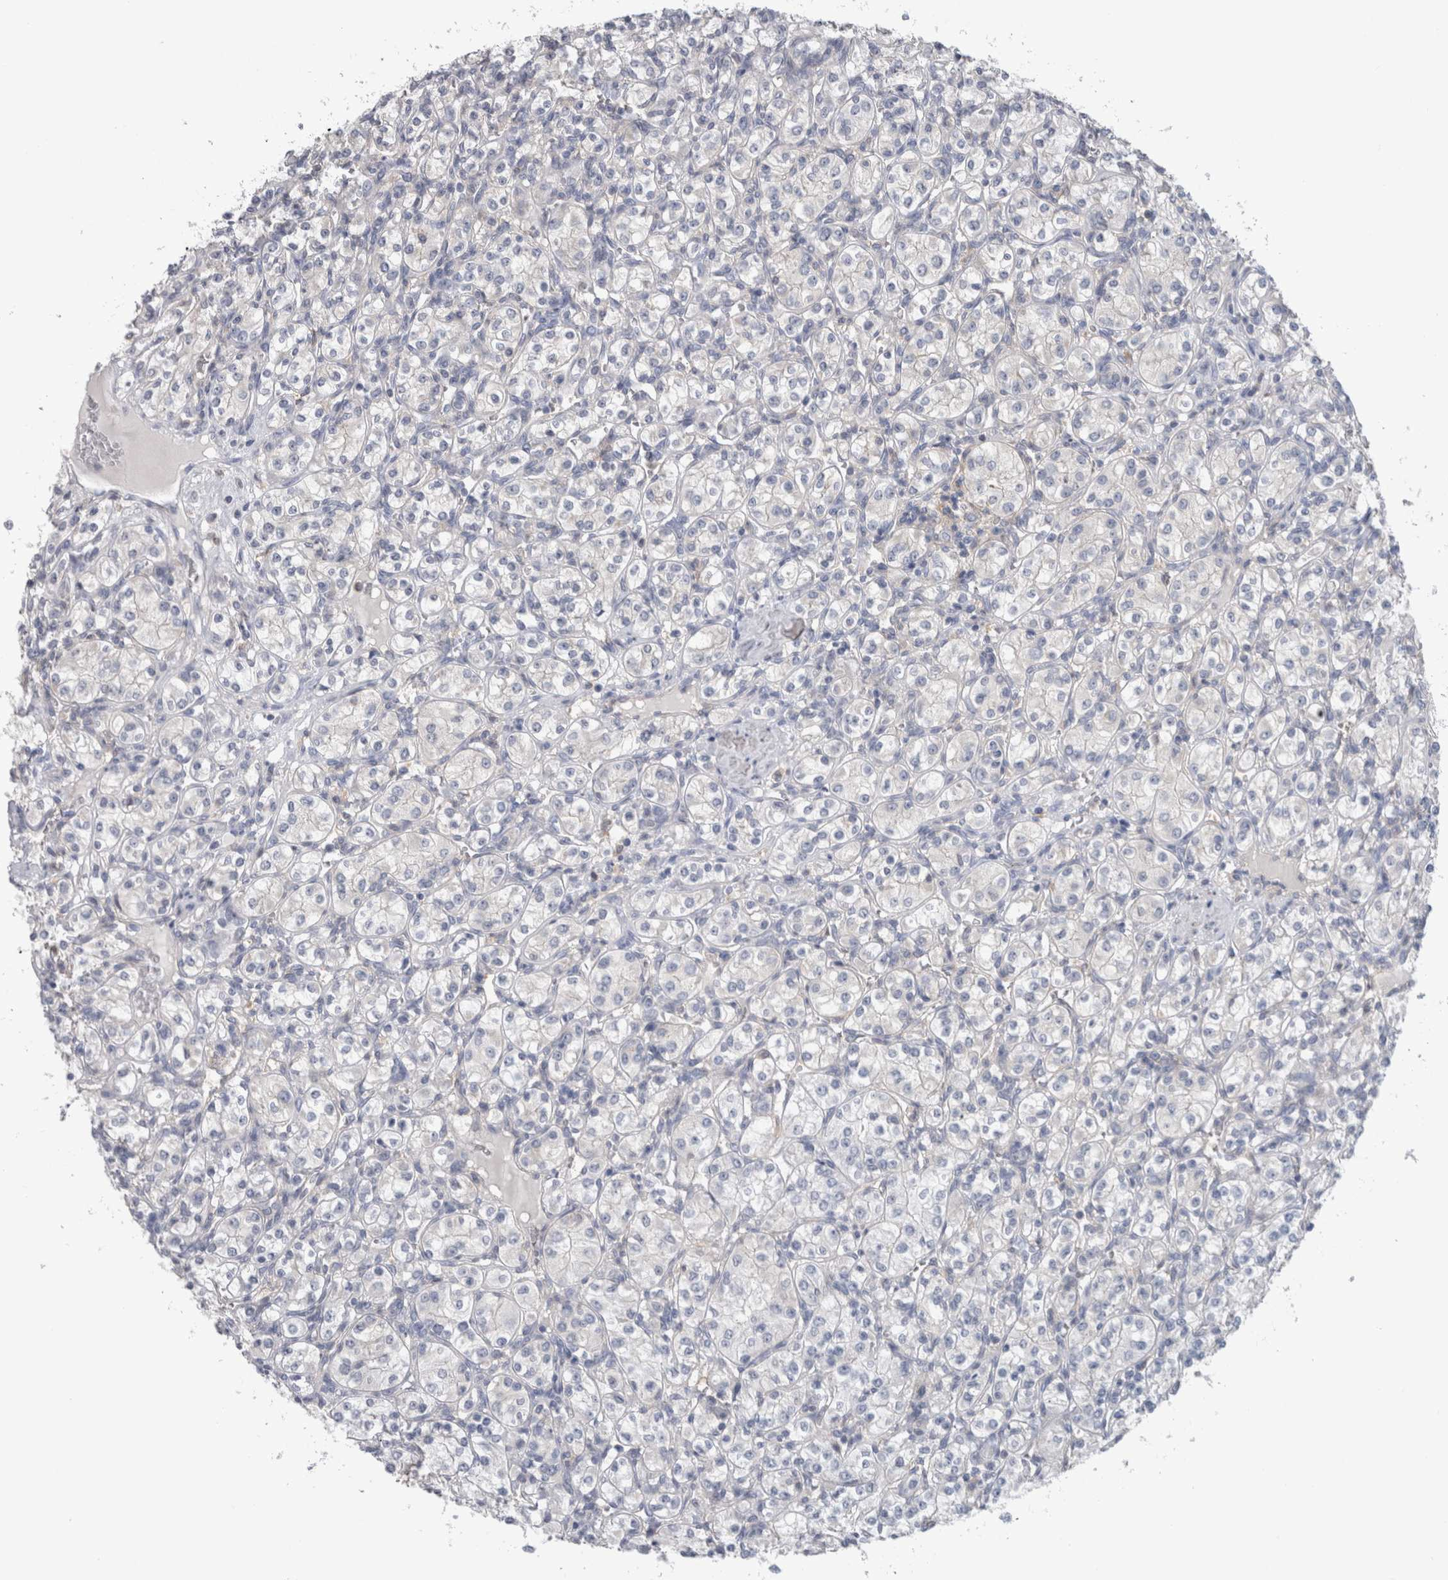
{"staining": {"intensity": "negative", "quantity": "none", "location": "none"}, "tissue": "renal cancer", "cell_type": "Tumor cells", "image_type": "cancer", "snomed": [{"axis": "morphology", "description": "Adenocarcinoma, NOS"}, {"axis": "topography", "description": "Kidney"}], "caption": "This is a micrograph of IHC staining of renal cancer, which shows no expression in tumor cells.", "gene": "SCRN1", "patient": {"sex": "male", "age": 77}}